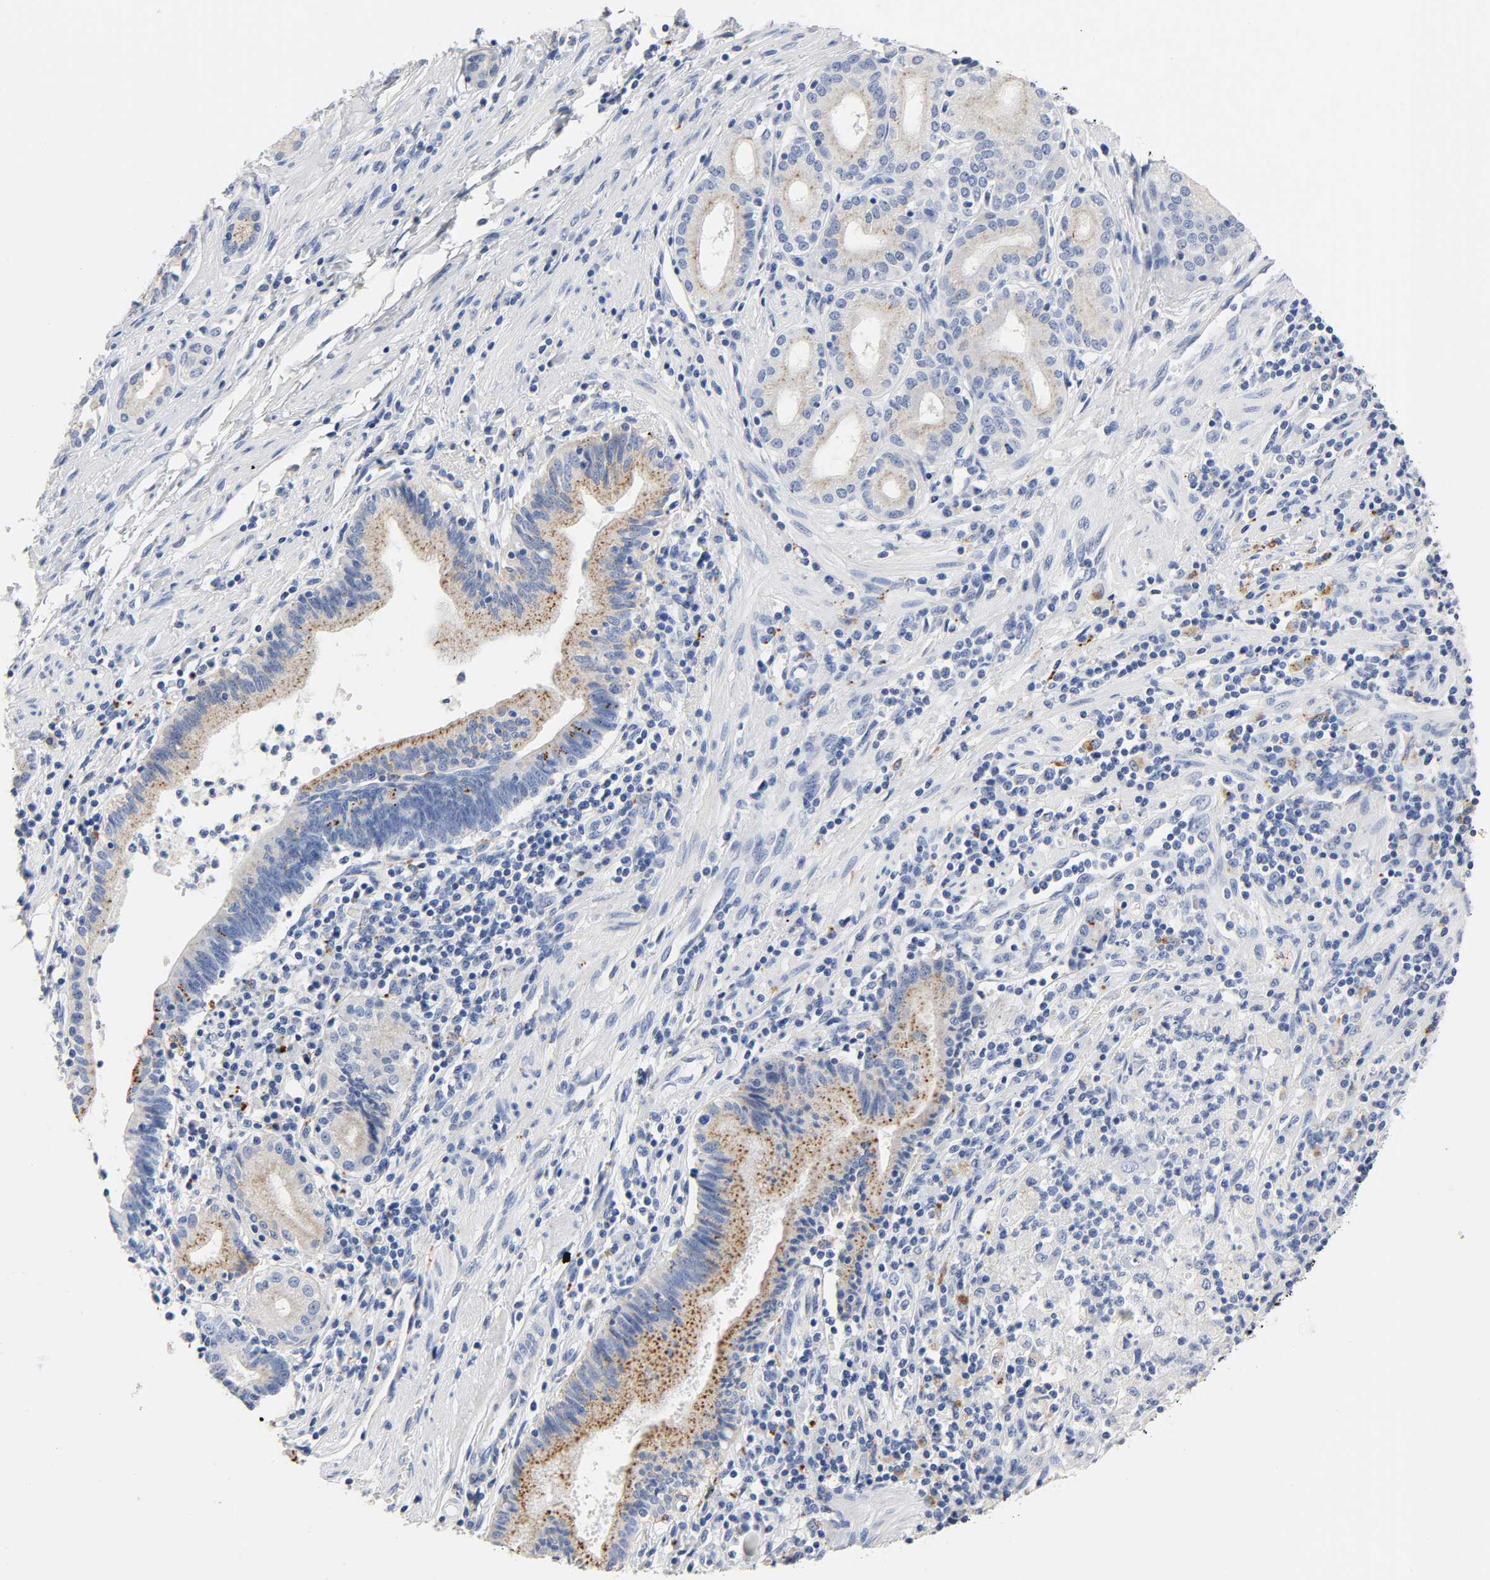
{"staining": {"intensity": "weak", "quantity": "25%-75%", "location": "cytoplasmic/membranous"}, "tissue": "pancreatic cancer", "cell_type": "Tumor cells", "image_type": "cancer", "snomed": [{"axis": "morphology", "description": "Adenocarcinoma, NOS"}, {"axis": "topography", "description": "Pancreas"}], "caption": "This micrograph displays pancreatic adenocarcinoma stained with immunohistochemistry (IHC) to label a protein in brown. The cytoplasmic/membranous of tumor cells show weak positivity for the protein. Nuclei are counter-stained blue.", "gene": "PLP1", "patient": {"sex": "female", "age": 48}}